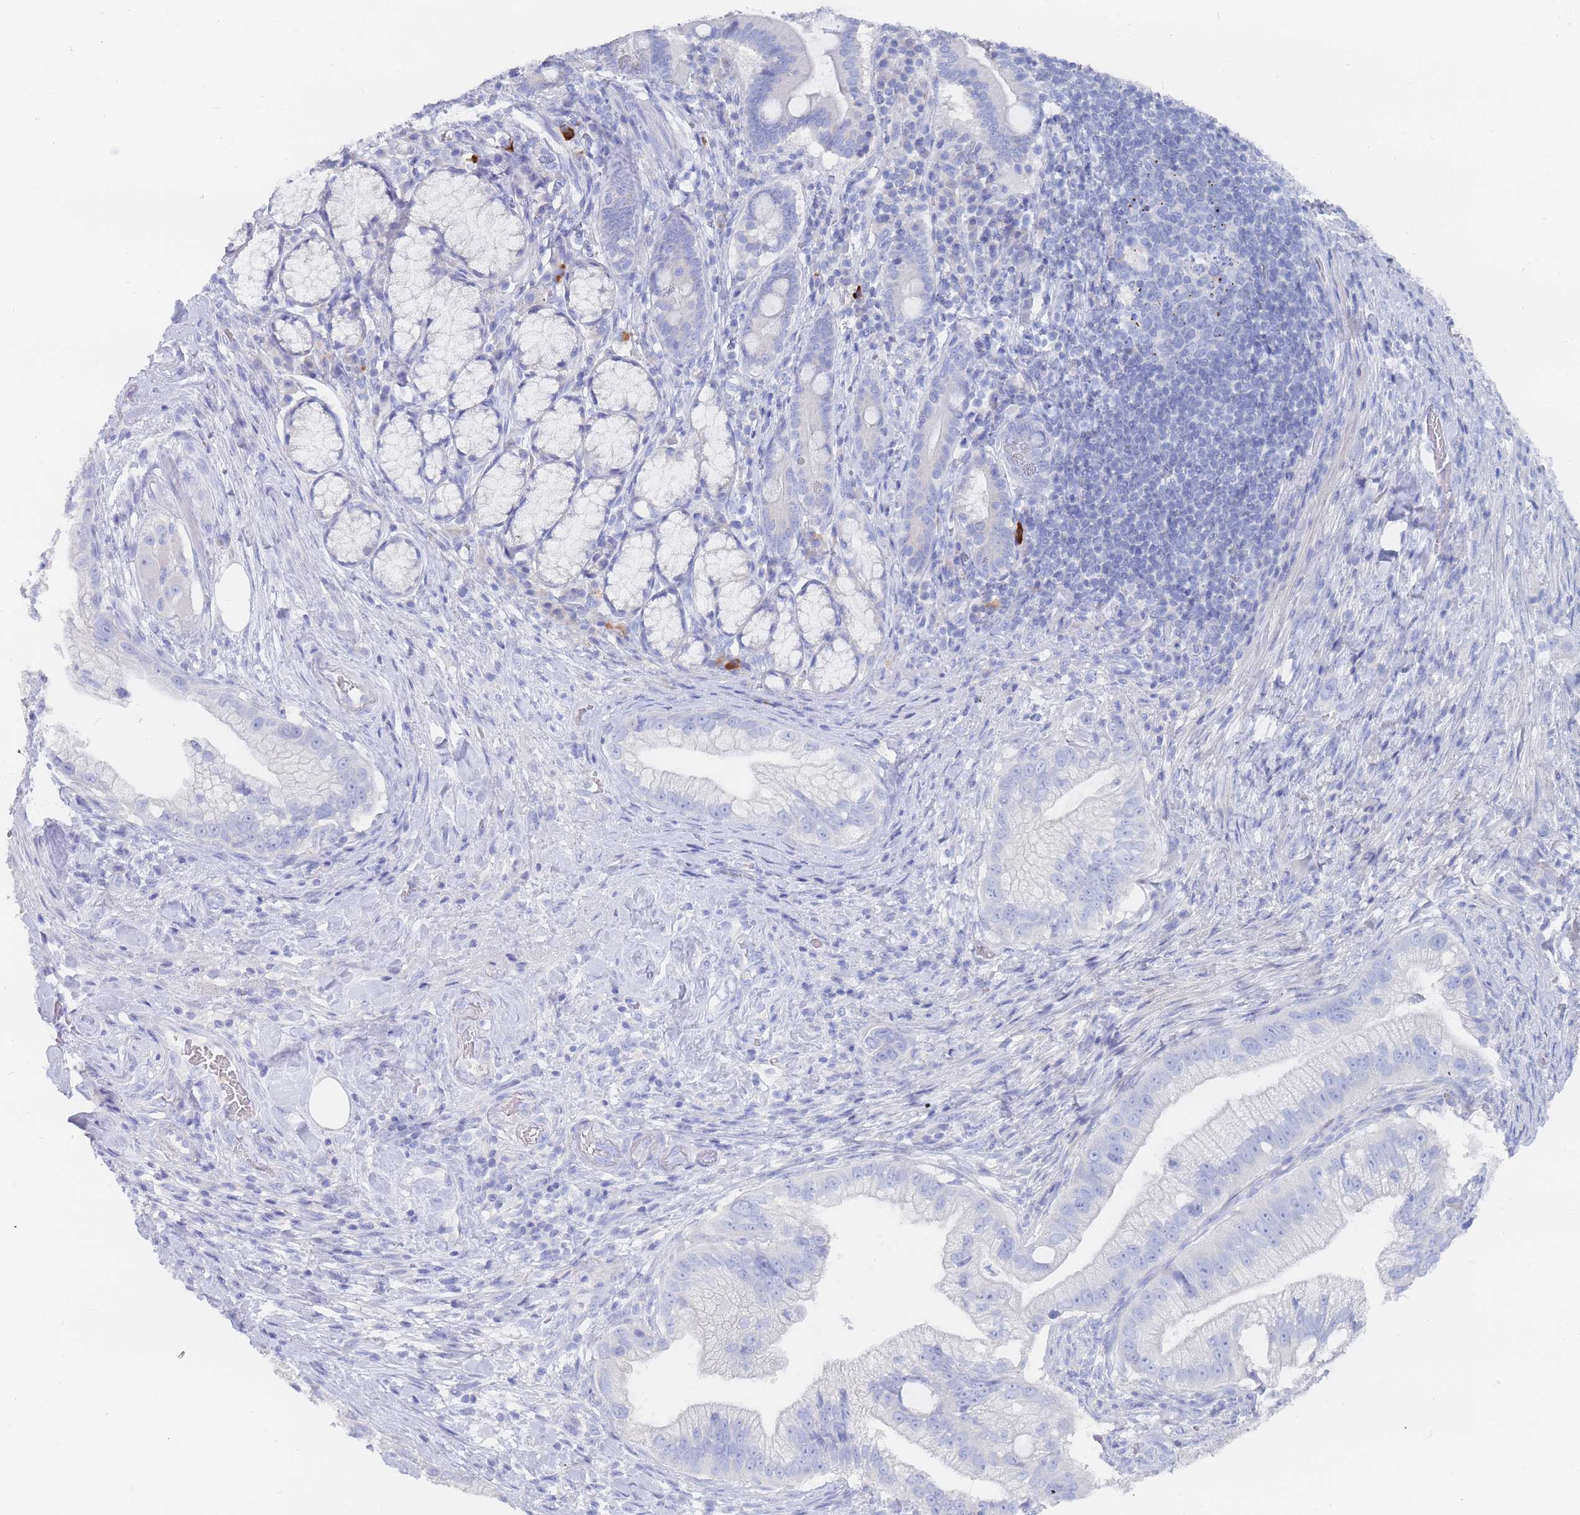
{"staining": {"intensity": "negative", "quantity": "none", "location": "none"}, "tissue": "pancreatic cancer", "cell_type": "Tumor cells", "image_type": "cancer", "snomed": [{"axis": "morphology", "description": "Adenocarcinoma, NOS"}, {"axis": "topography", "description": "Pancreas"}], "caption": "Immunohistochemistry histopathology image of human pancreatic cancer stained for a protein (brown), which displays no positivity in tumor cells. (Stains: DAB immunohistochemistry (IHC) with hematoxylin counter stain, Microscopy: brightfield microscopy at high magnification).", "gene": "SLC25A35", "patient": {"sex": "male", "age": 70}}